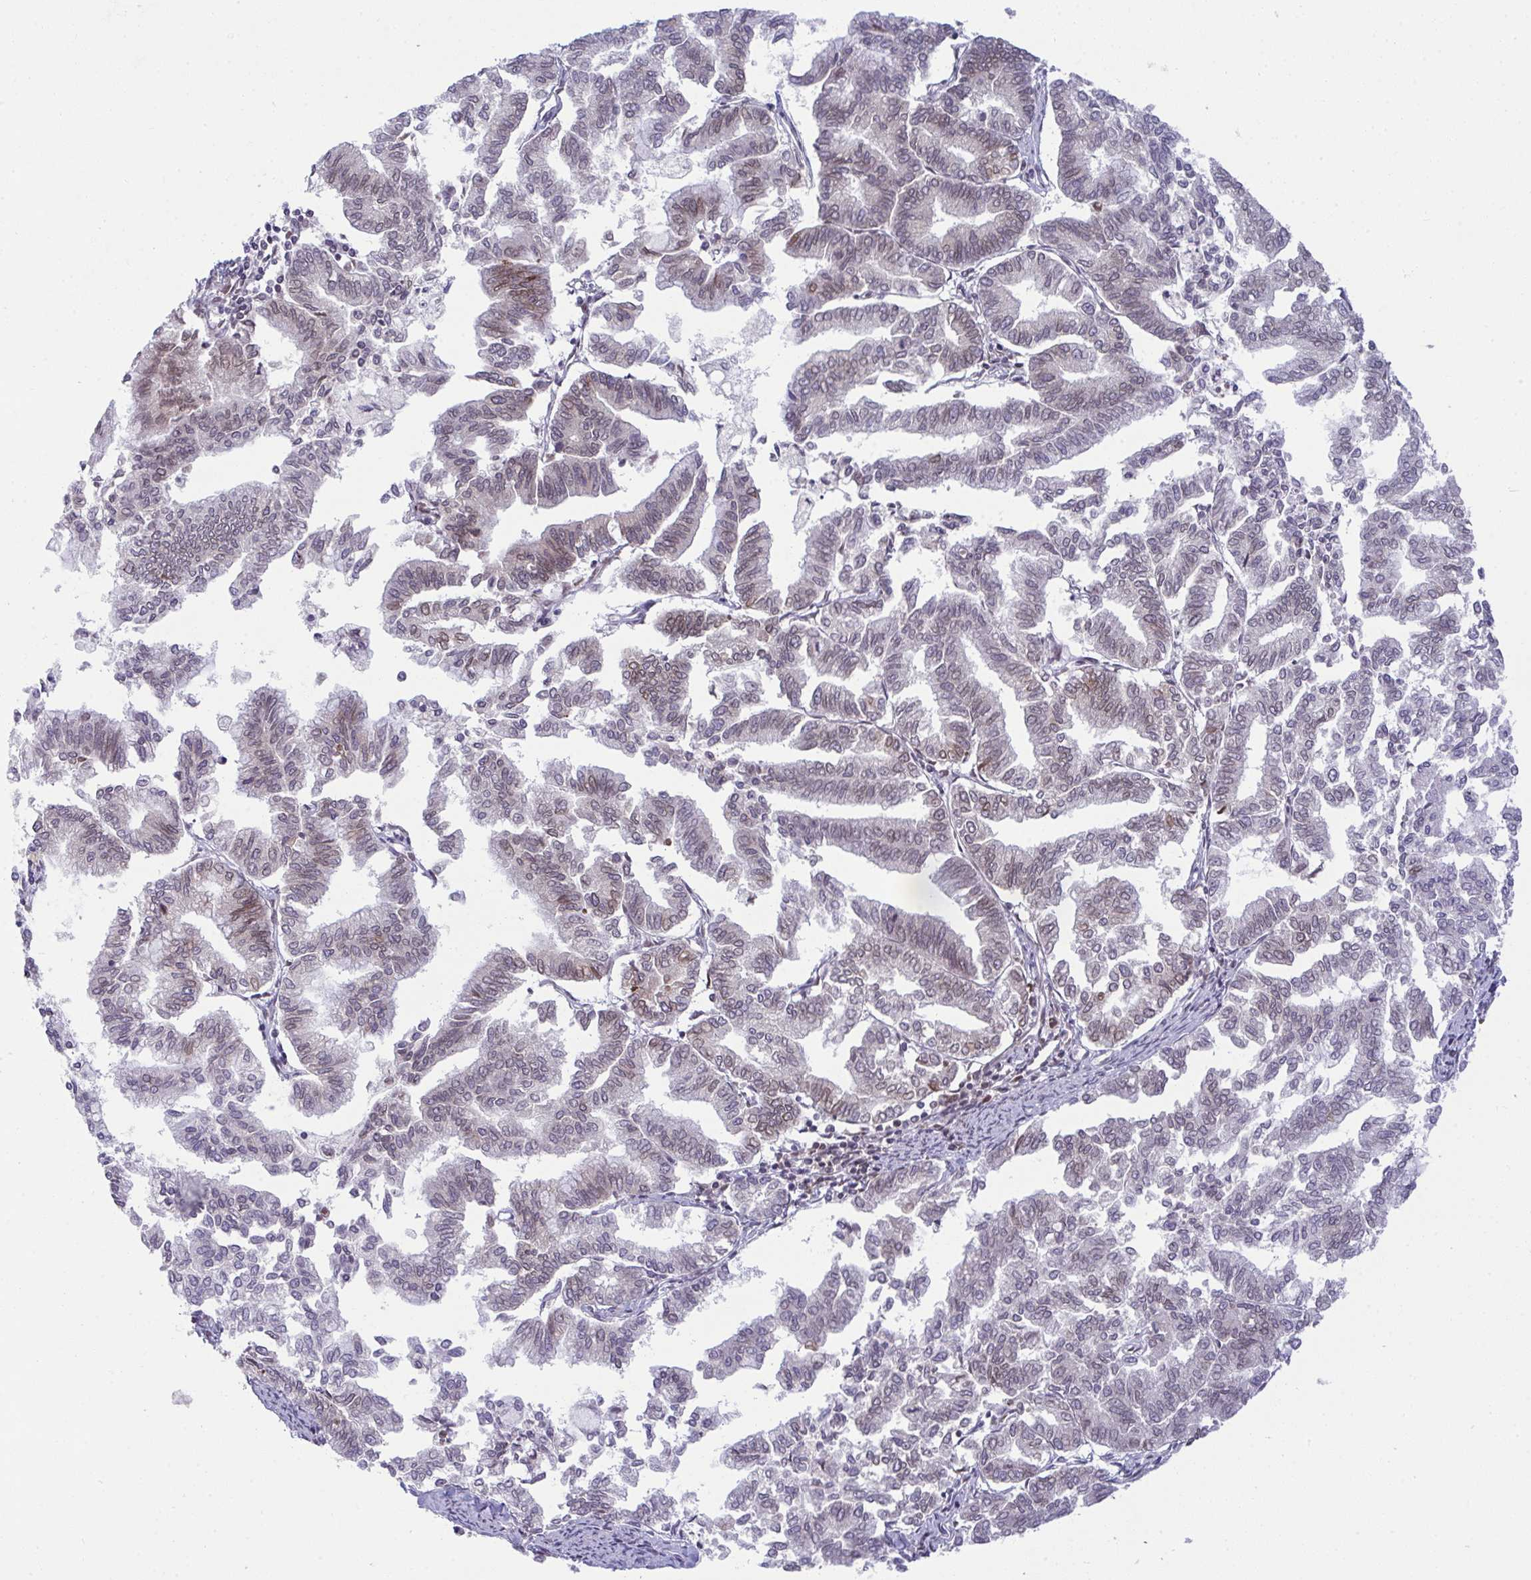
{"staining": {"intensity": "weak", "quantity": "<25%", "location": "cytoplasmic/membranous,nuclear"}, "tissue": "endometrial cancer", "cell_type": "Tumor cells", "image_type": "cancer", "snomed": [{"axis": "morphology", "description": "Adenocarcinoma, NOS"}, {"axis": "topography", "description": "Endometrium"}], "caption": "Image shows no significant protein positivity in tumor cells of adenocarcinoma (endometrial). The staining is performed using DAB (3,3'-diaminobenzidine) brown chromogen with nuclei counter-stained in using hematoxylin.", "gene": "RANBP2", "patient": {"sex": "female", "age": 79}}